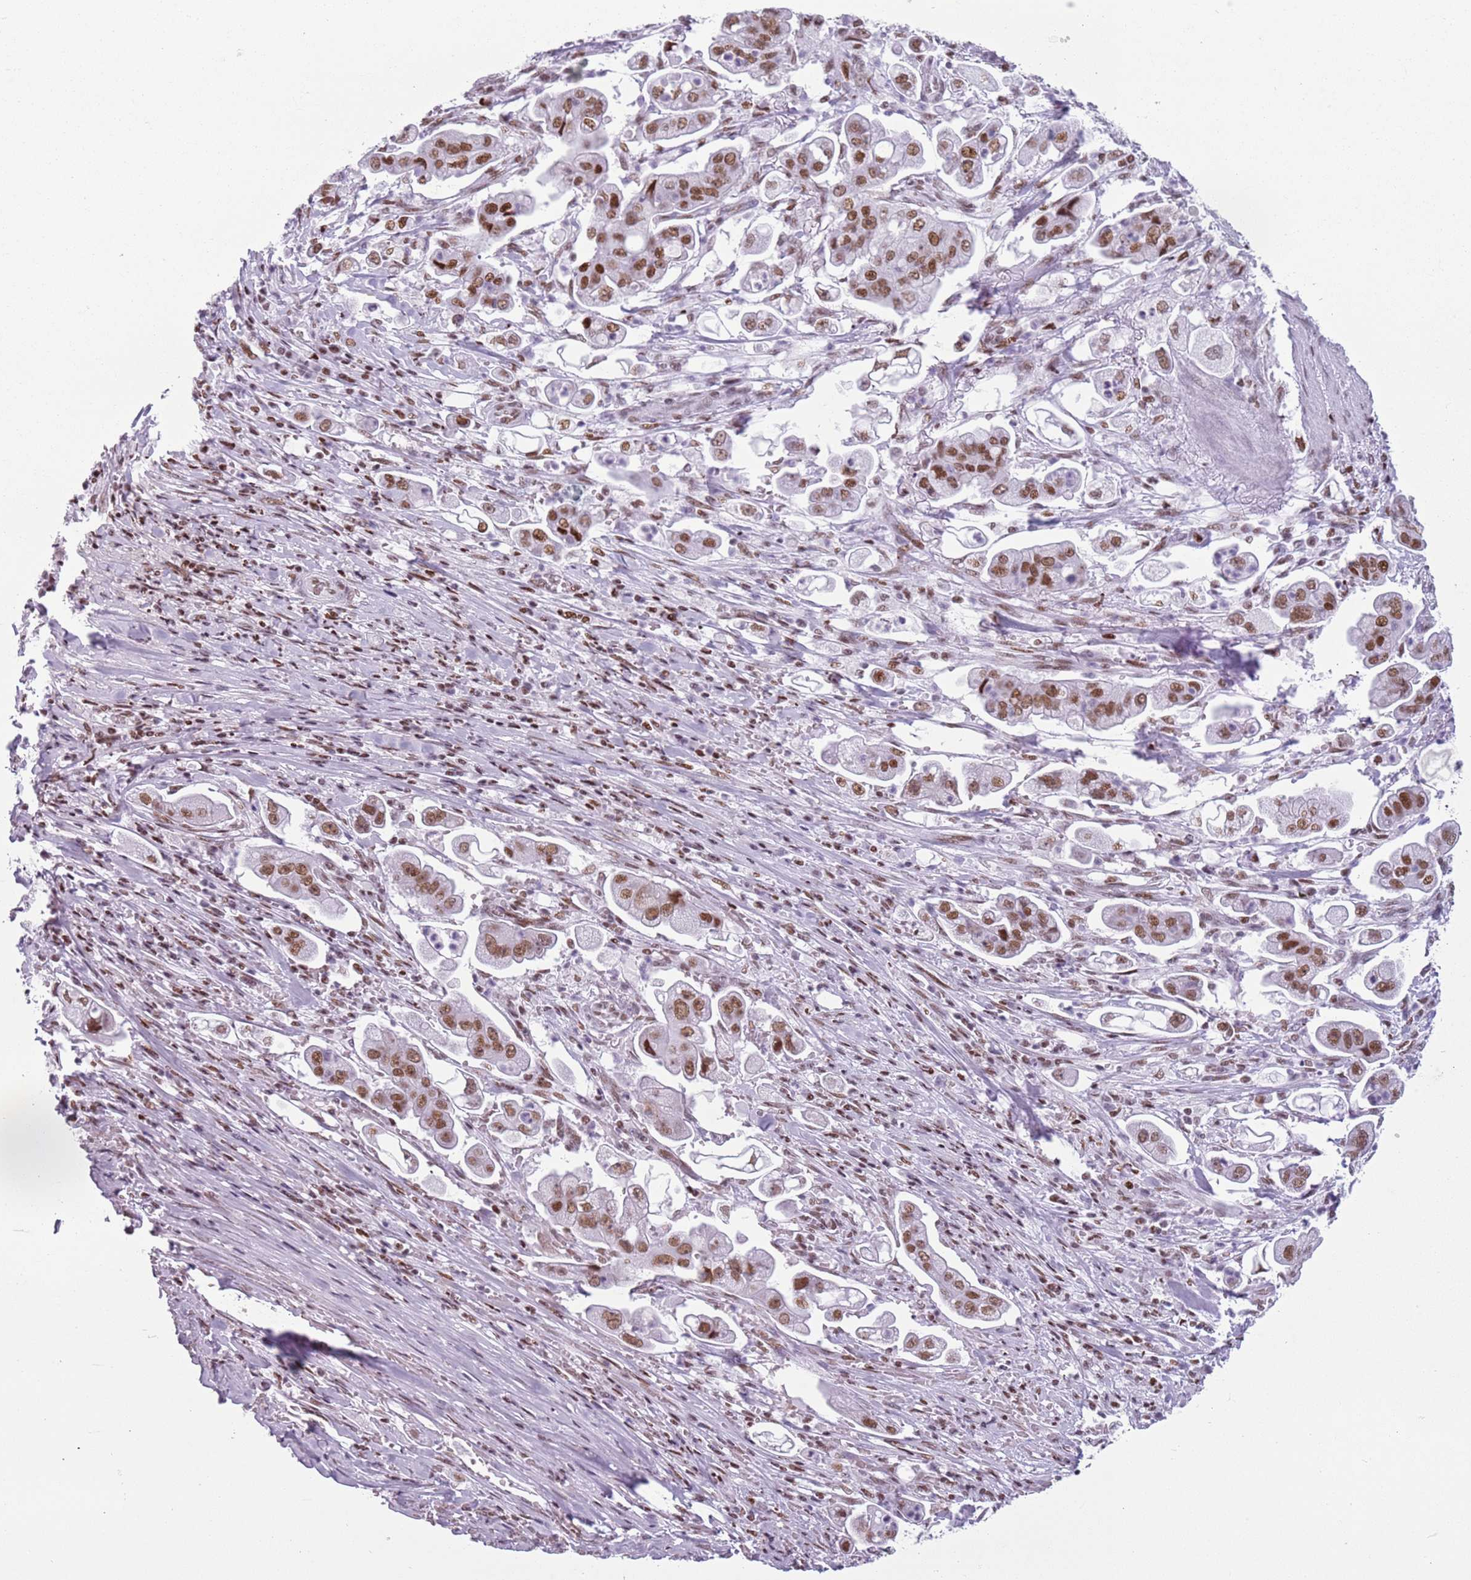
{"staining": {"intensity": "moderate", "quantity": ">75%", "location": "nuclear"}, "tissue": "stomach cancer", "cell_type": "Tumor cells", "image_type": "cancer", "snomed": [{"axis": "morphology", "description": "Adenocarcinoma, NOS"}, {"axis": "topography", "description": "Stomach"}], "caption": "IHC of stomach cancer (adenocarcinoma) shows medium levels of moderate nuclear positivity in about >75% of tumor cells. (DAB (3,3'-diaminobenzidine) = brown stain, brightfield microscopy at high magnification).", "gene": "FAM104B", "patient": {"sex": "male", "age": 62}}